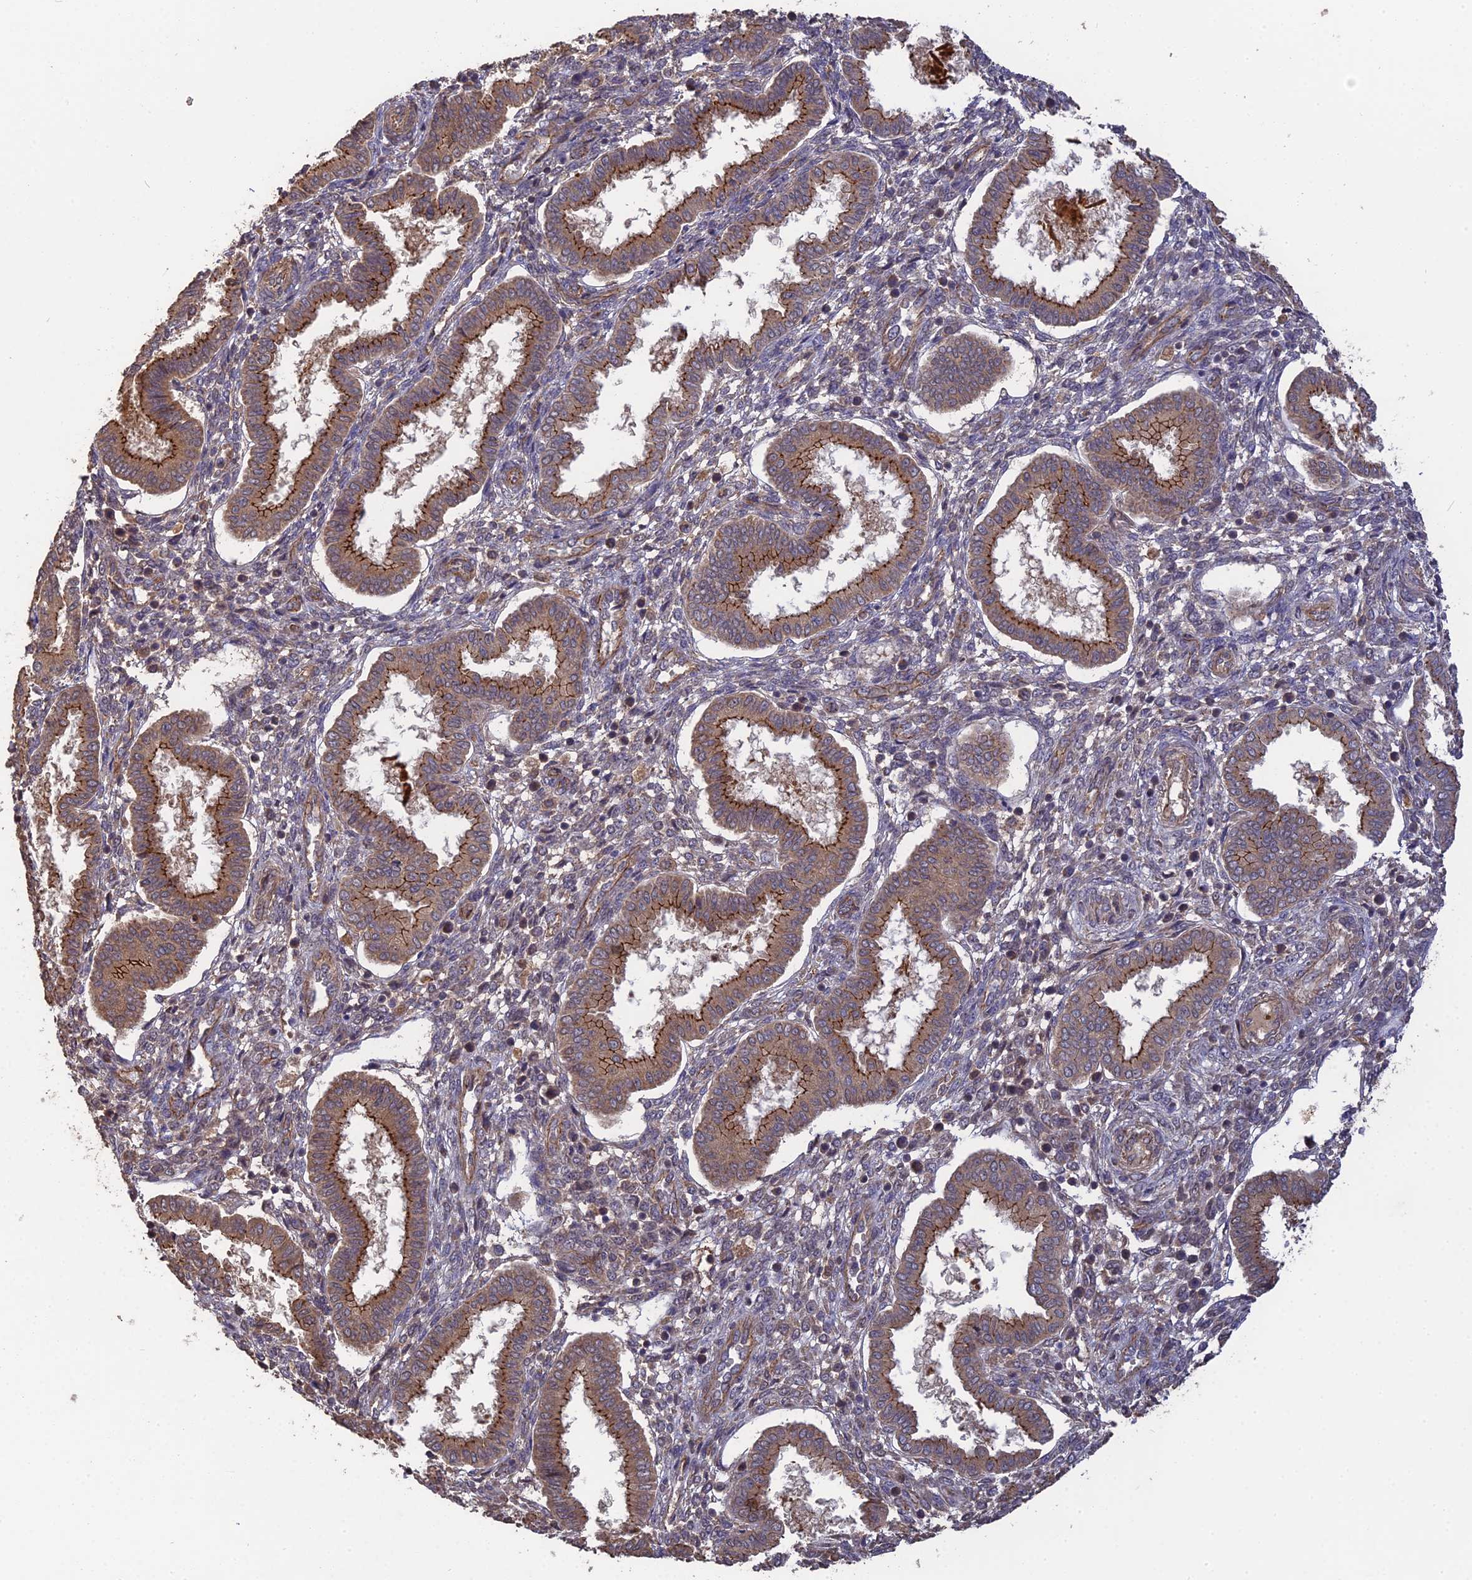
{"staining": {"intensity": "moderate", "quantity": "<25%", "location": "cytoplasmic/membranous"}, "tissue": "endometrium", "cell_type": "Cells in endometrial stroma", "image_type": "normal", "snomed": [{"axis": "morphology", "description": "Normal tissue, NOS"}, {"axis": "topography", "description": "Endometrium"}], "caption": "This histopathology image reveals unremarkable endometrium stained with IHC to label a protein in brown. The cytoplasmic/membranous of cells in endometrial stroma show moderate positivity for the protein. Nuclei are counter-stained blue.", "gene": "ARHGAP40", "patient": {"sex": "female", "age": 24}}